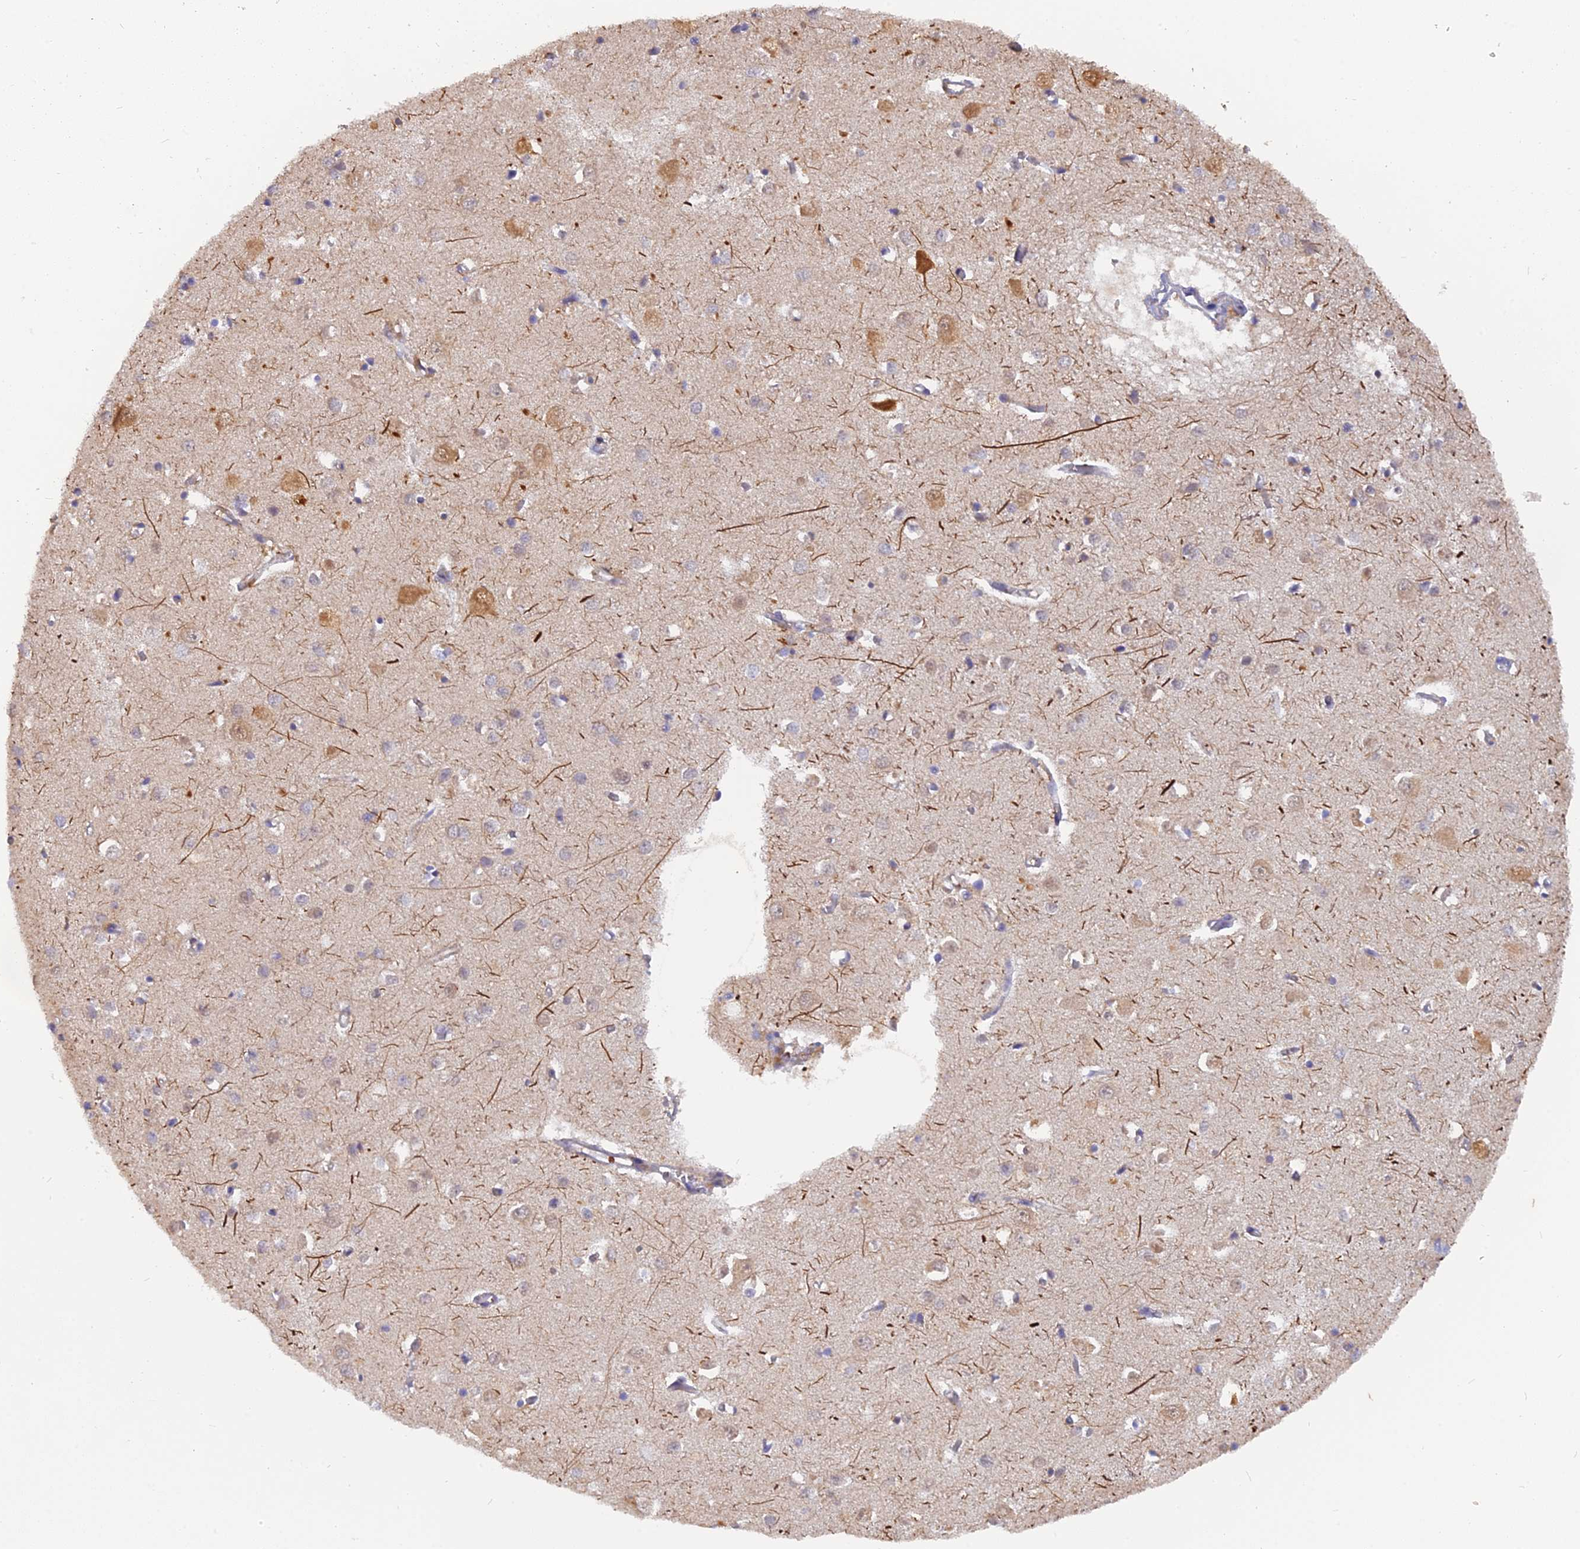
{"staining": {"intensity": "weak", "quantity": "25%-75%", "location": "cytoplasmic/membranous"}, "tissue": "cerebral cortex", "cell_type": "Endothelial cells", "image_type": "normal", "snomed": [{"axis": "morphology", "description": "Normal tissue, NOS"}, {"axis": "topography", "description": "Cerebral cortex"}], "caption": "This image reveals IHC staining of unremarkable cerebral cortex, with low weak cytoplasmic/membranous expression in approximately 25%-75% of endothelial cells.", "gene": "ARL2BP", "patient": {"sex": "female", "age": 64}}